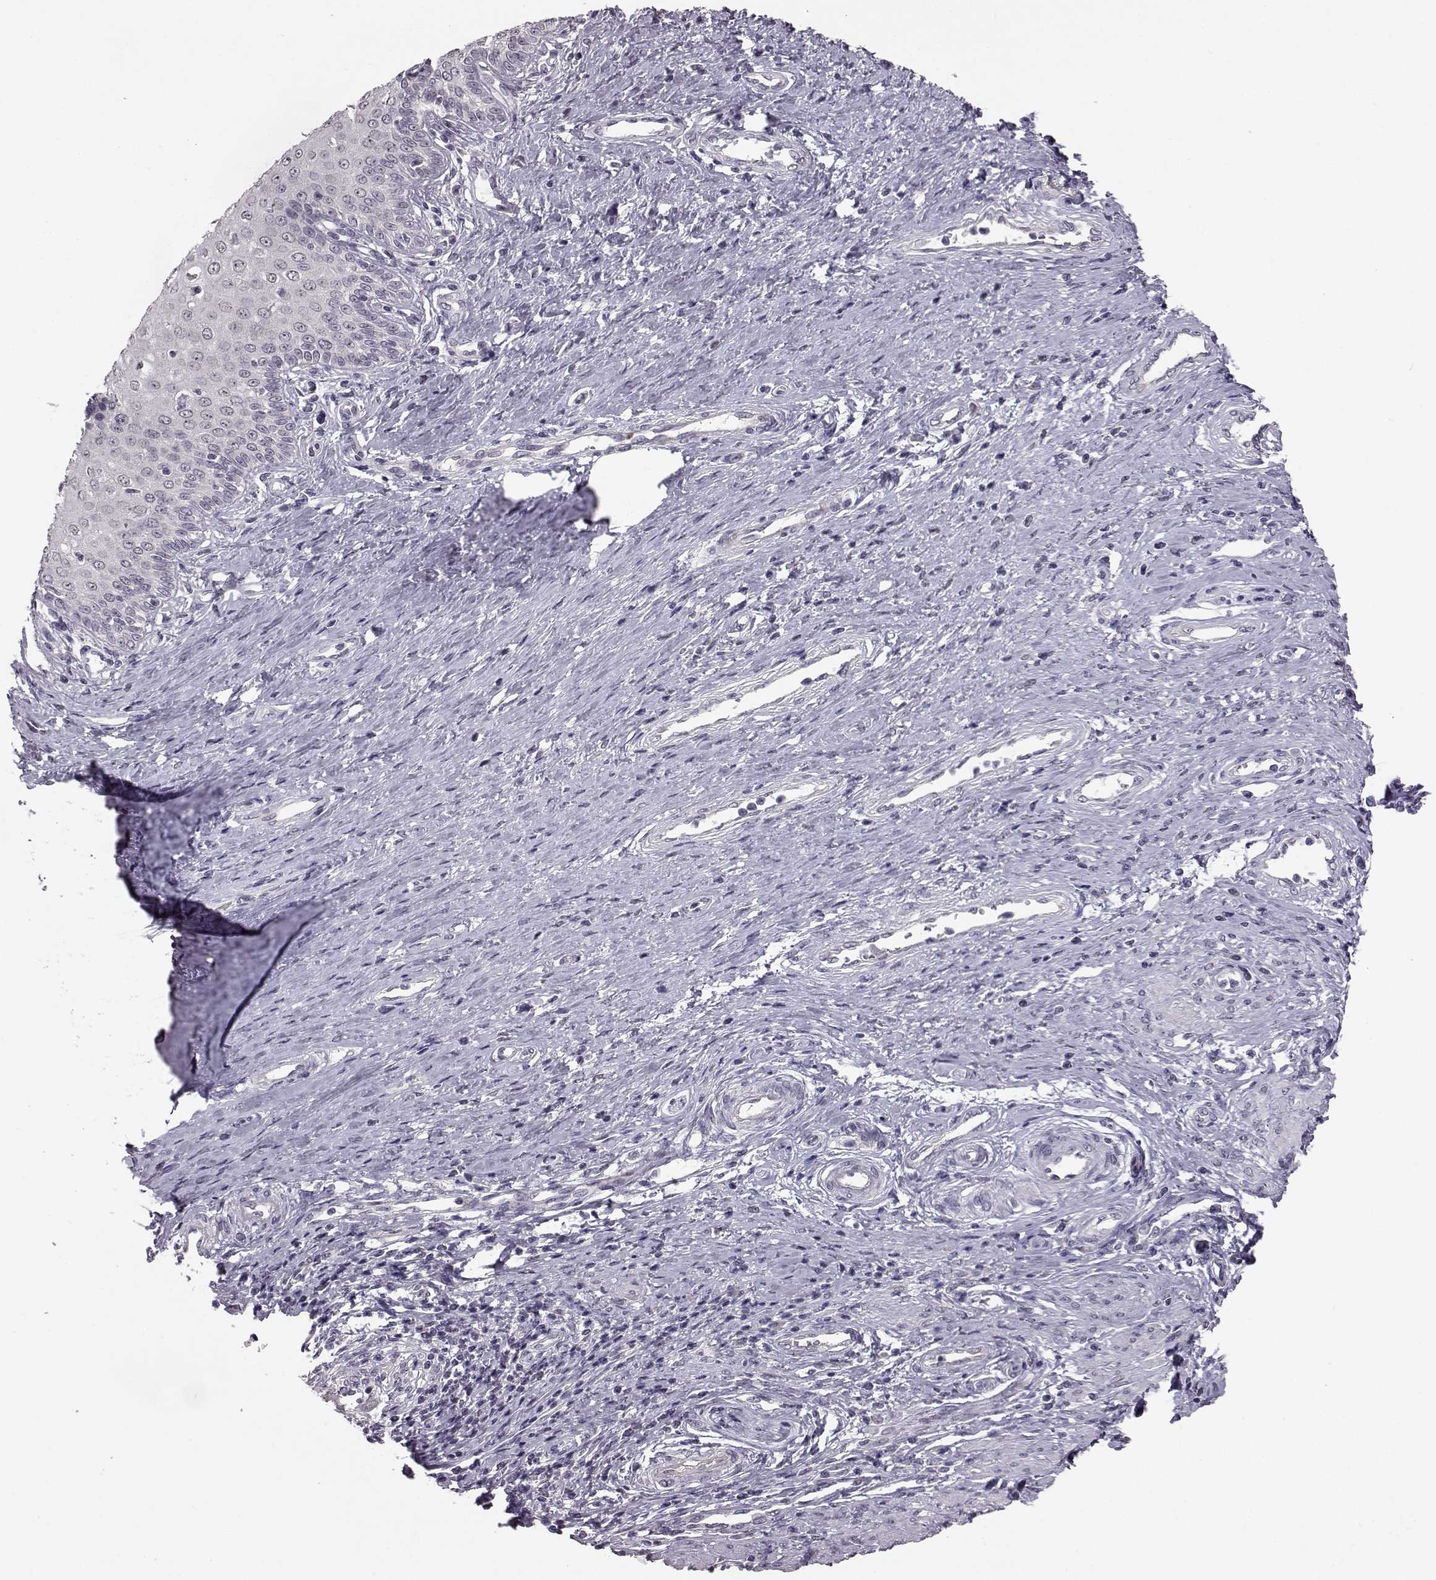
{"staining": {"intensity": "negative", "quantity": "none", "location": "none"}, "tissue": "cervical cancer", "cell_type": "Tumor cells", "image_type": "cancer", "snomed": [{"axis": "morphology", "description": "Squamous cell carcinoma, NOS"}, {"axis": "topography", "description": "Cervix"}], "caption": "Tumor cells show no significant staining in squamous cell carcinoma (cervical). Nuclei are stained in blue.", "gene": "C10orf62", "patient": {"sex": "female", "age": 26}}